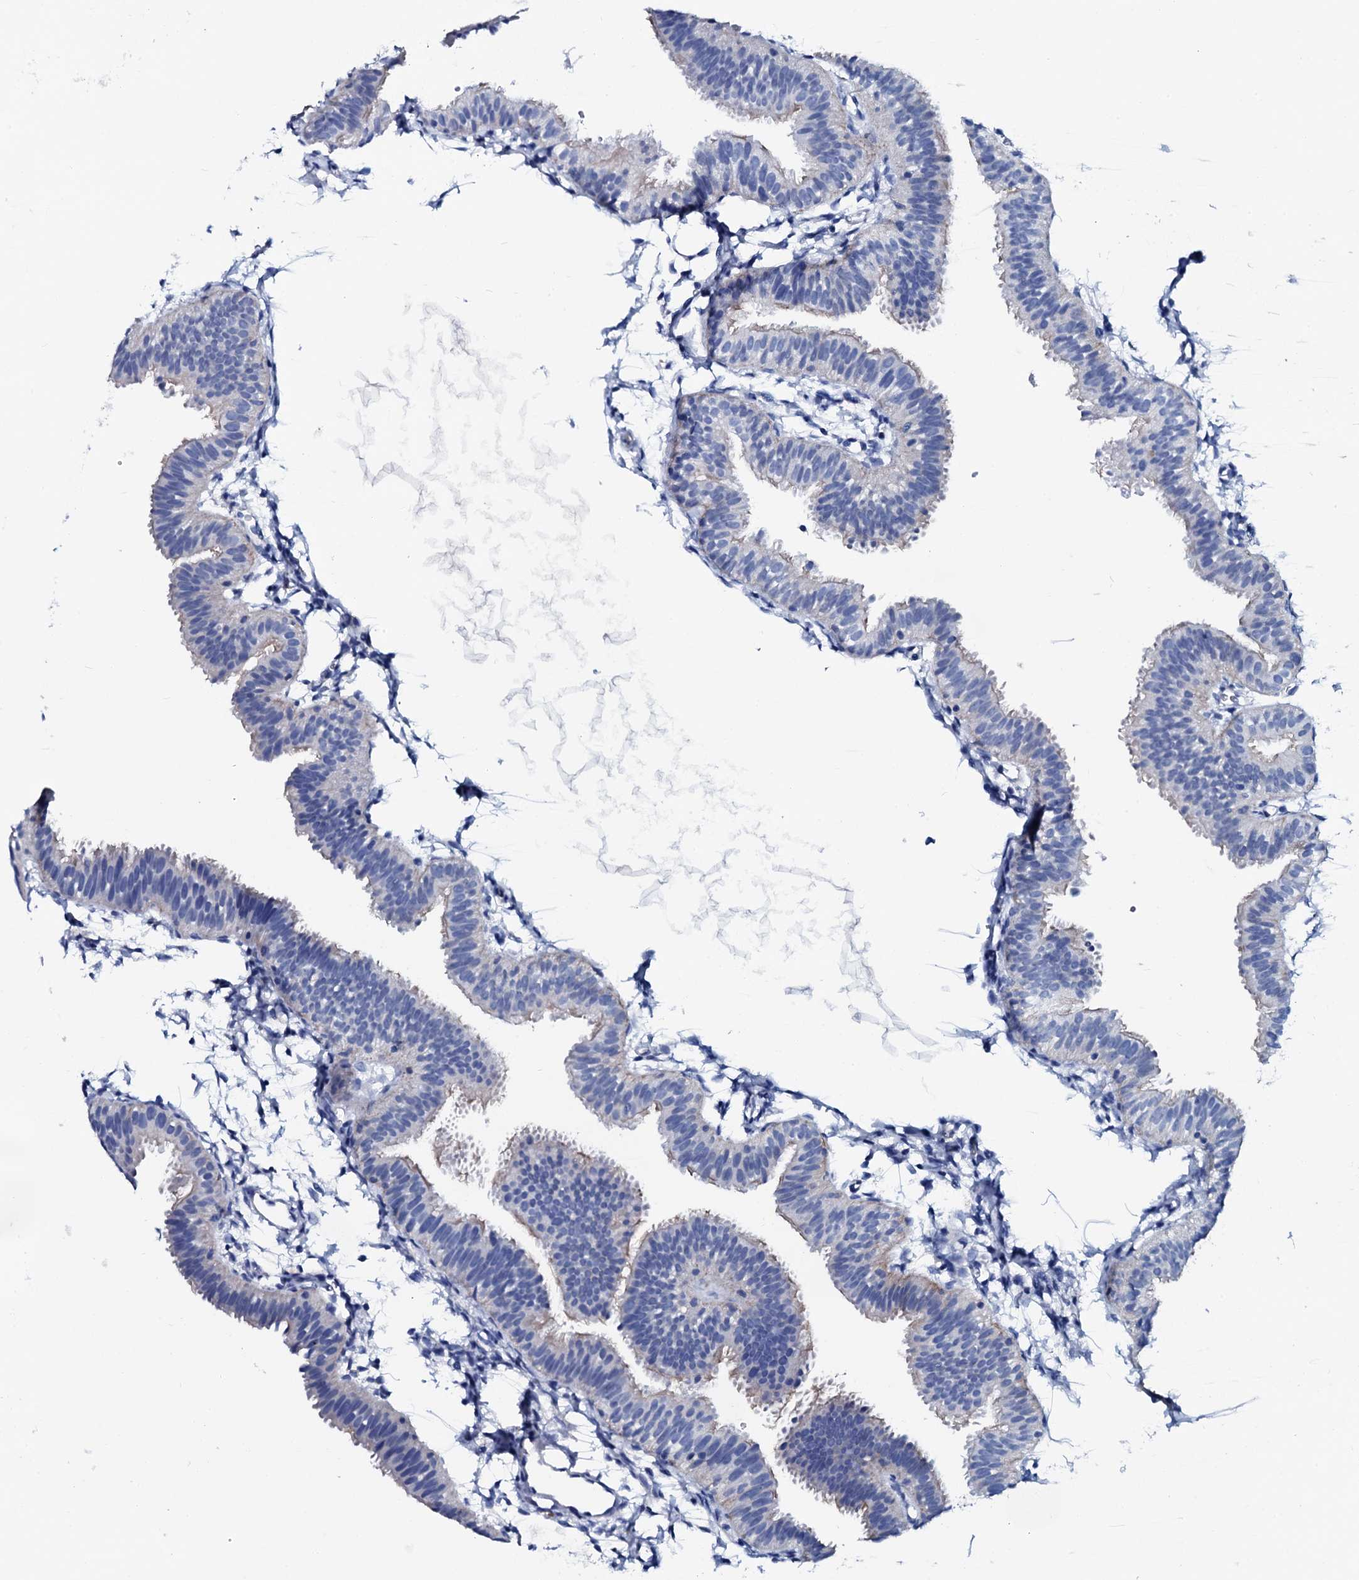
{"staining": {"intensity": "negative", "quantity": "none", "location": "none"}, "tissue": "fallopian tube", "cell_type": "Glandular cells", "image_type": "normal", "snomed": [{"axis": "morphology", "description": "Normal tissue, NOS"}, {"axis": "topography", "description": "Fallopian tube"}], "caption": "Histopathology image shows no significant protein staining in glandular cells of benign fallopian tube. (DAB immunohistochemistry with hematoxylin counter stain).", "gene": "GYS2", "patient": {"sex": "female", "age": 35}}